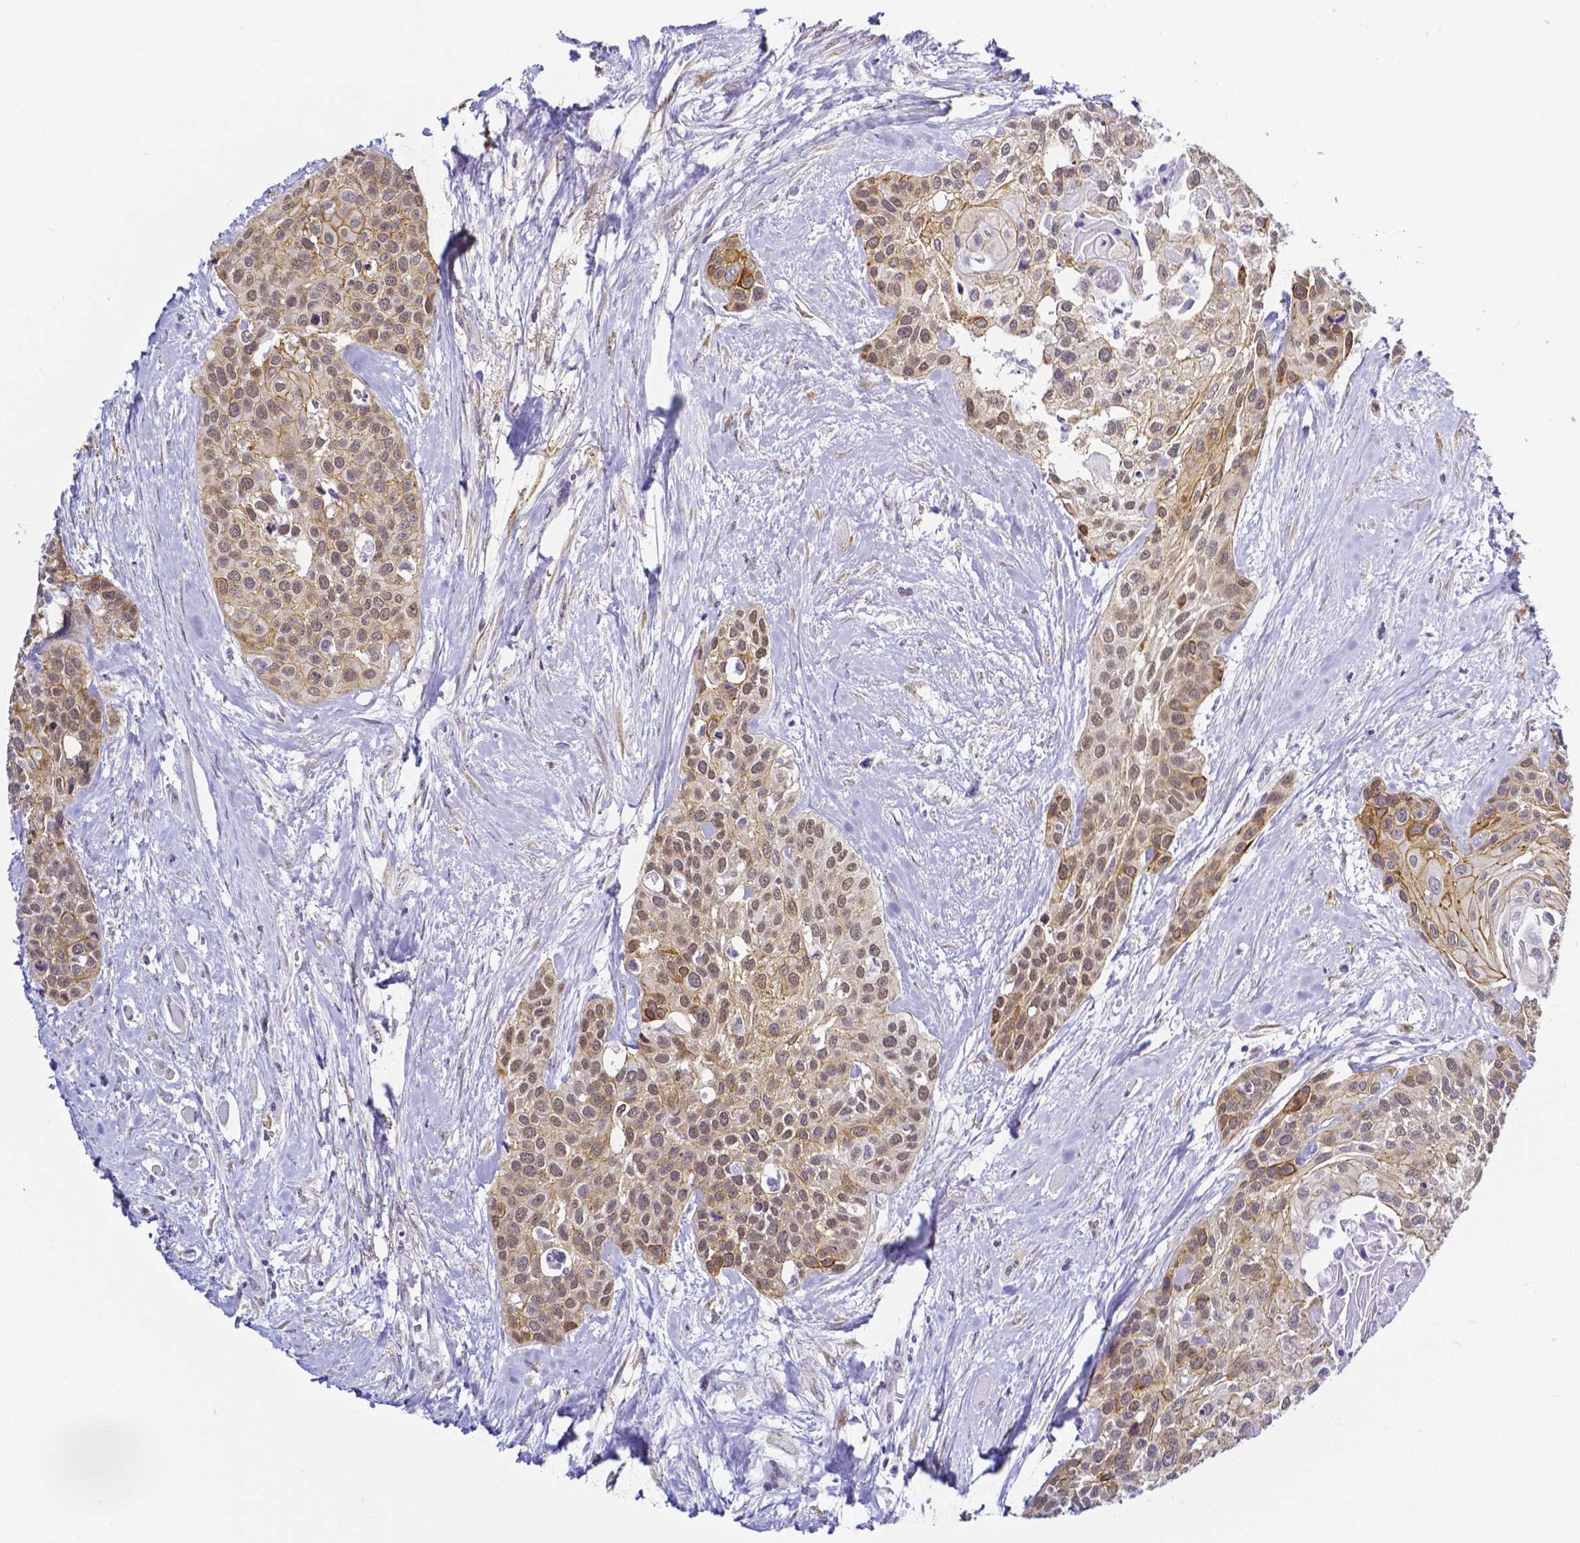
{"staining": {"intensity": "moderate", "quantity": "<25%", "location": "cytoplasmic/membranous,nuclear"}, "tissue": "head and neck cancer", "cell_type": "Tumor cells", "image_type": "cancer", "snomed": [{"axis": "morphology", "description": "Squamous cell carcinoma, NOS"}, {"axis": "topography", "description": "Head-Neck"}], "caption": "Head and neck cancer (squamous cell carcinoma) stained with immunohistochemistry reveals moderate cytoplasmic/membranous and nuclear positivity in approximately <25% of tumor cells.", "gene": "FAM83G", "patient": {"sex": "female", "age": 50}}